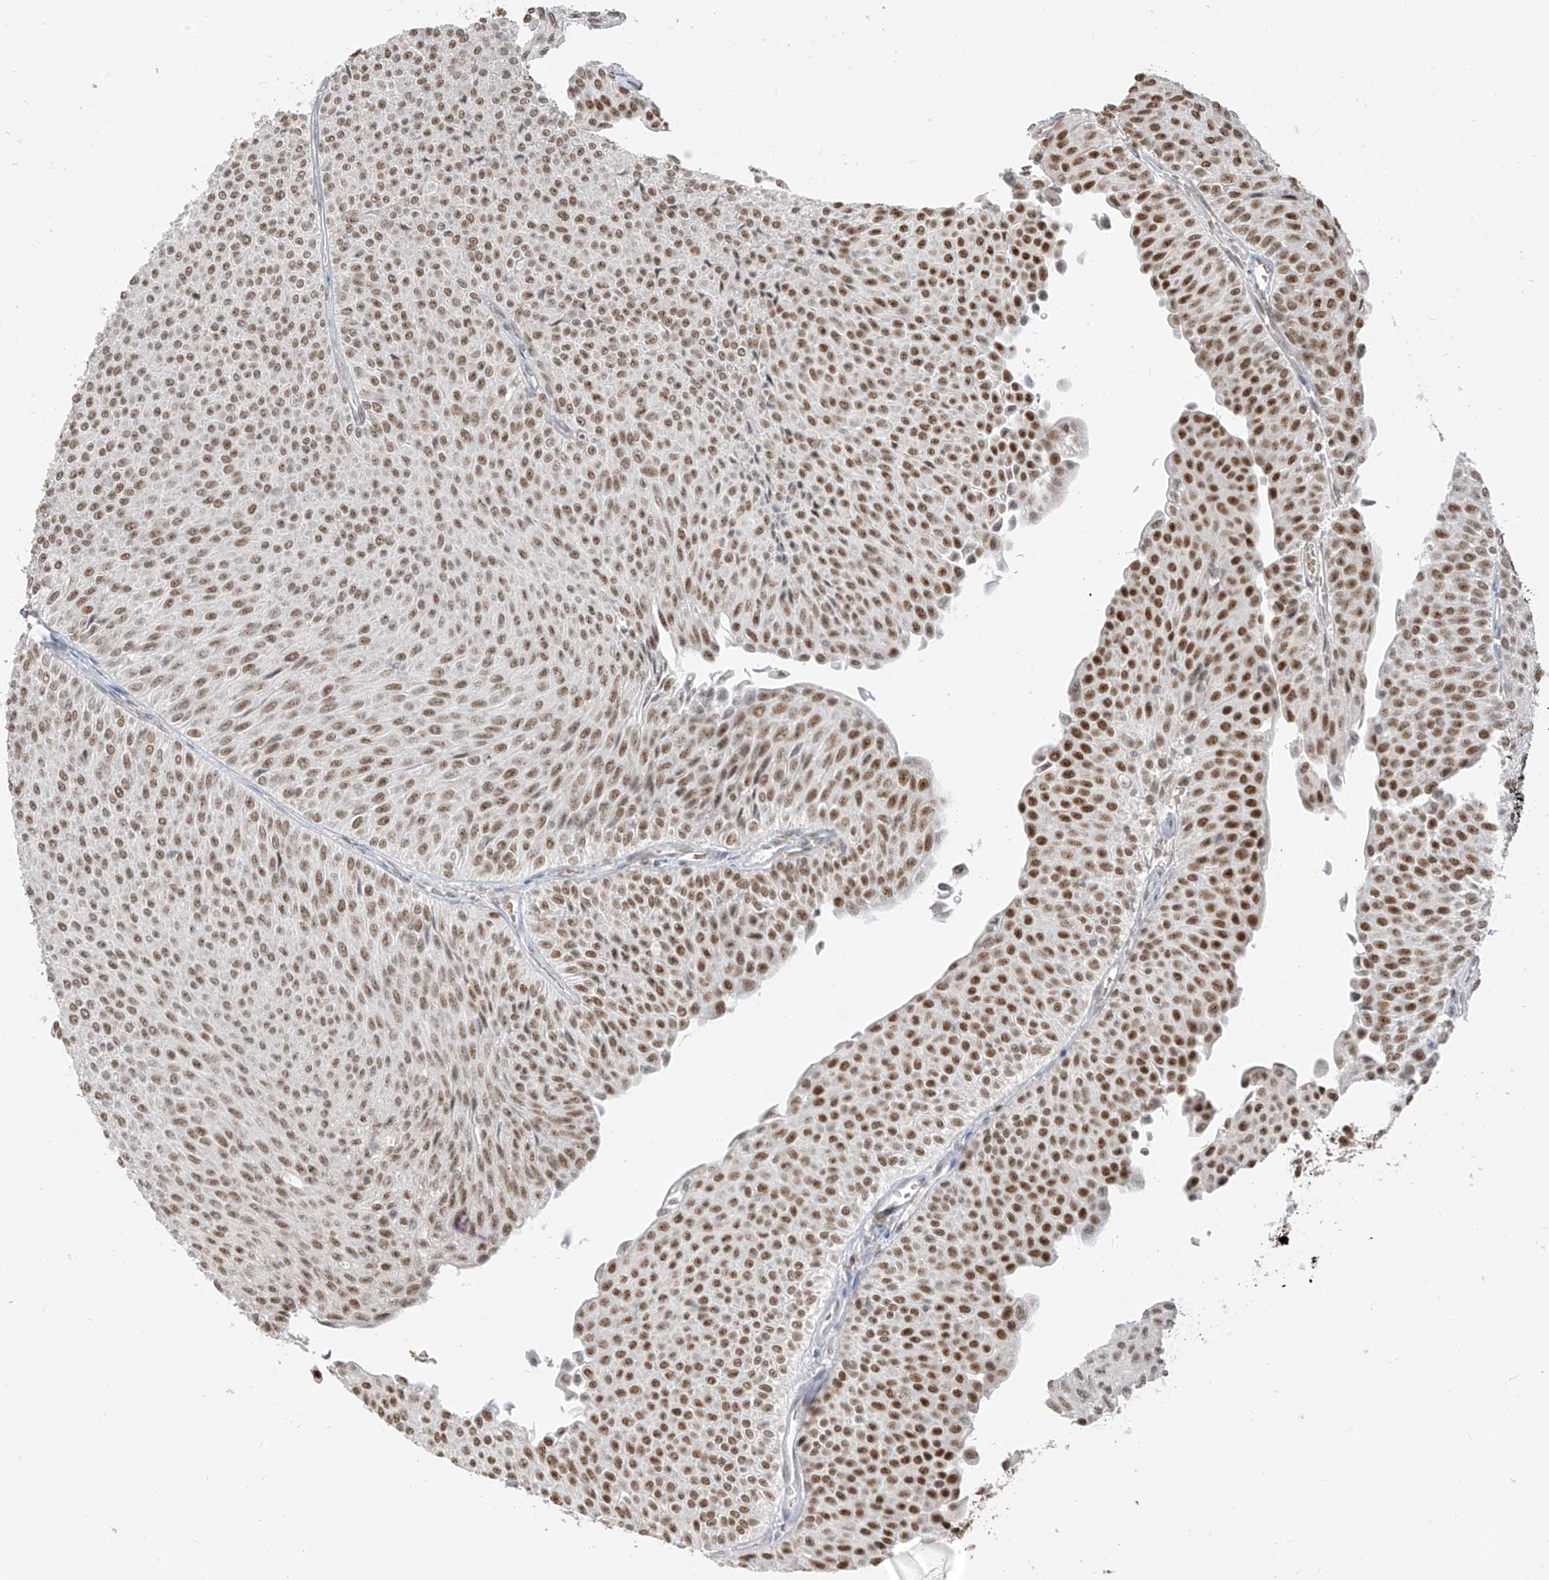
{"staining": {"intensity": "moderate", "quantity": ">75%", "location": "nuclear"}, "tissue": "urothelial cancer", "cell_type": "Tumor cells", "image_type": "cancer", "snomed": [{"axis": "morphology", "description": "Urothelial carcinoma, Low grade"}, {"axis": "topography", "description": "Urinary bladder"}], "caption": "There is medium levels of moderate nuclear staining in tumor cells of urothelial cancer, as demonstrated by immunohistochemical staining (brown color).", "gene": "ZMYM2", "patient": {"sex": "male", "age": 78}}